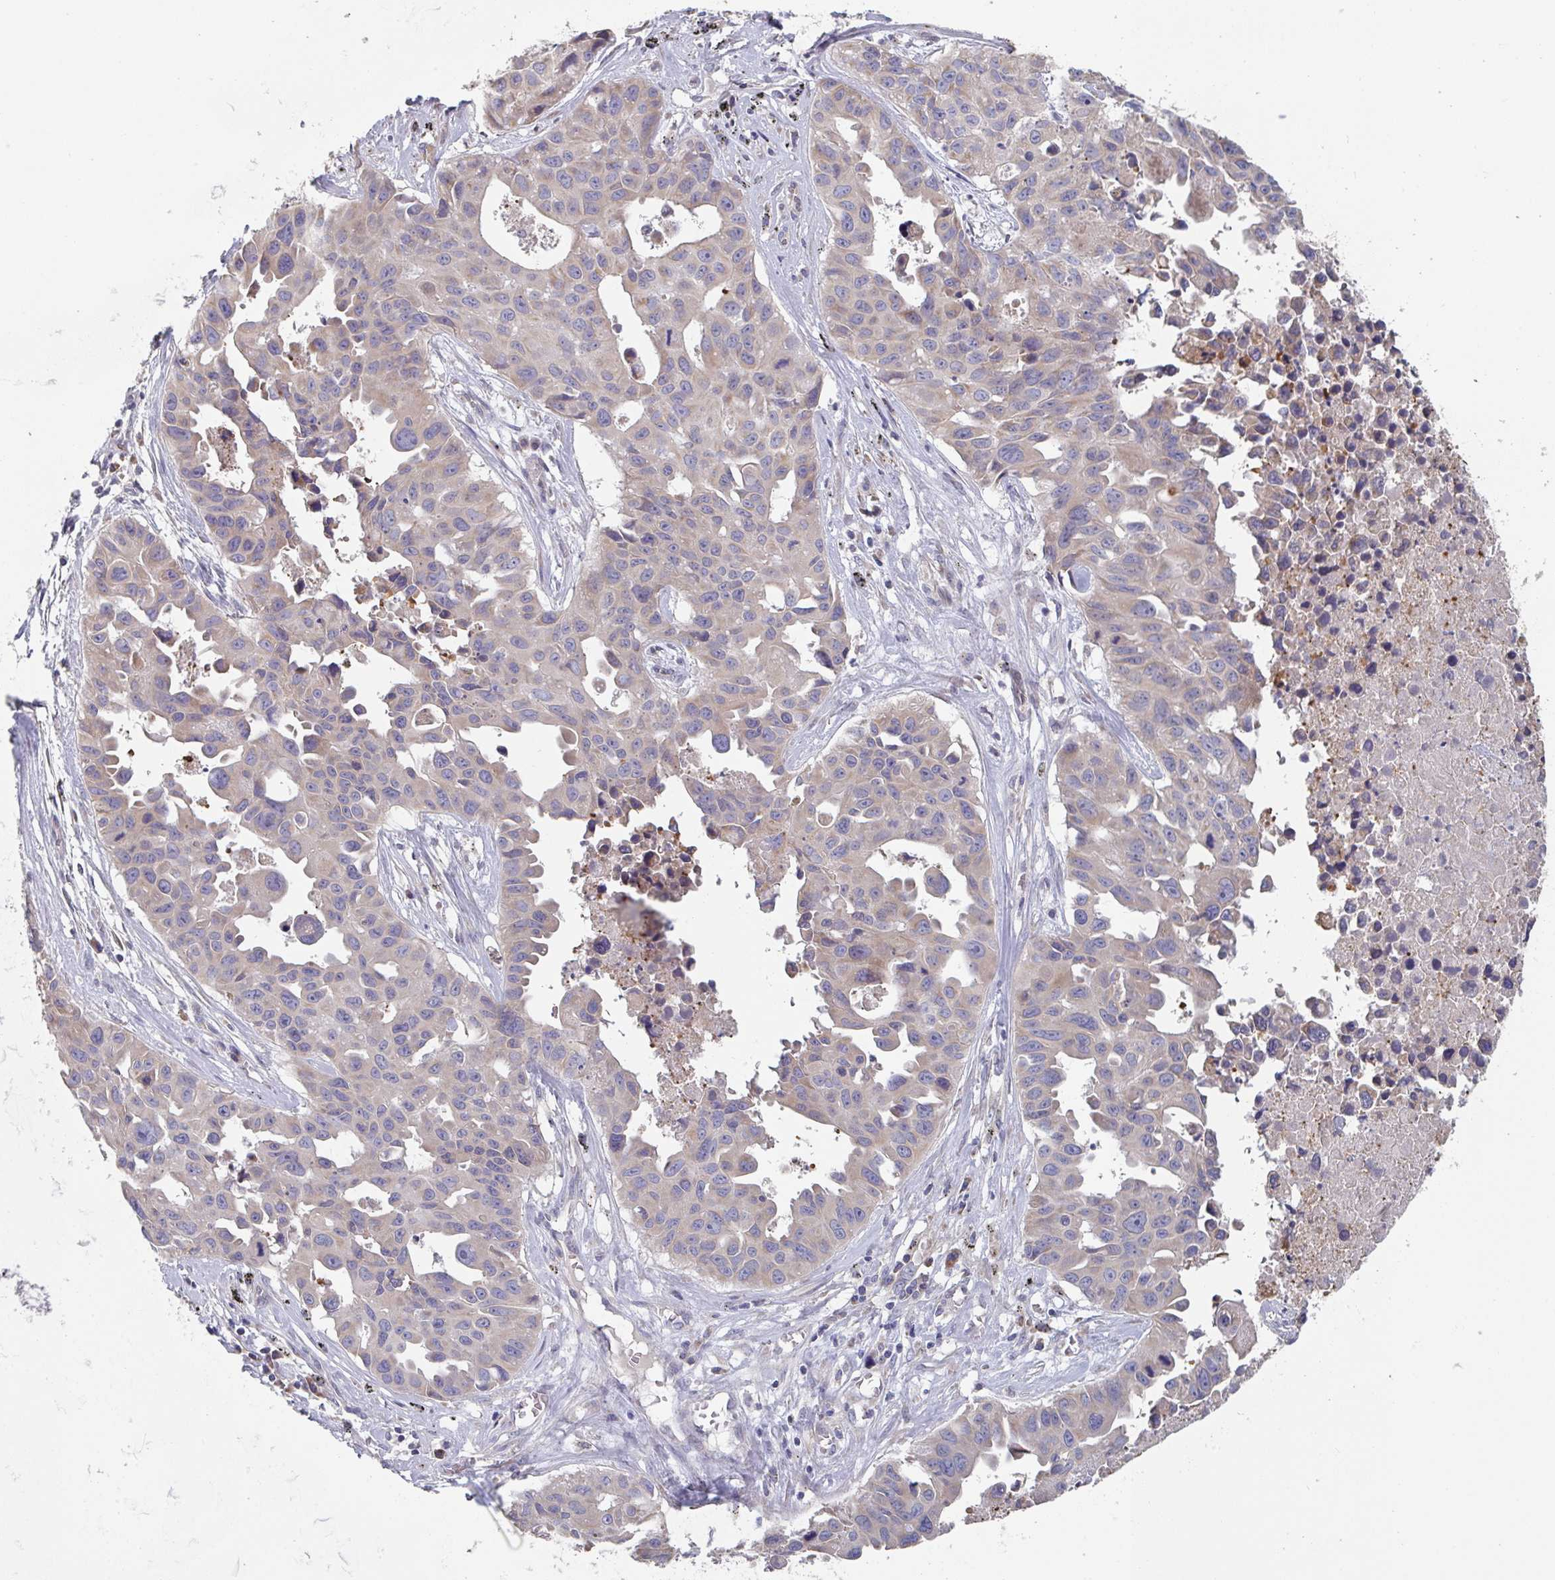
{"staining": {"intensity": "negative", "quantity": "none", "location": "none"}, "tissue": "lung cancer", "cell_type": "Tumor cells", "image_type": "cancer", "snomed": [{"axis": "morphology", "description": "Adenocarcinoma, NOS"}, {"axis": "topography", "description": "Lymph node"}, {"axis": "topography", "description": "Lung"}], "caption": "Tumor cells show no significant protein positivity in lung cancer (adenocarcinoma).", "gene": "ELOVL1", "patient": {"sex": "male", "age": 64}}